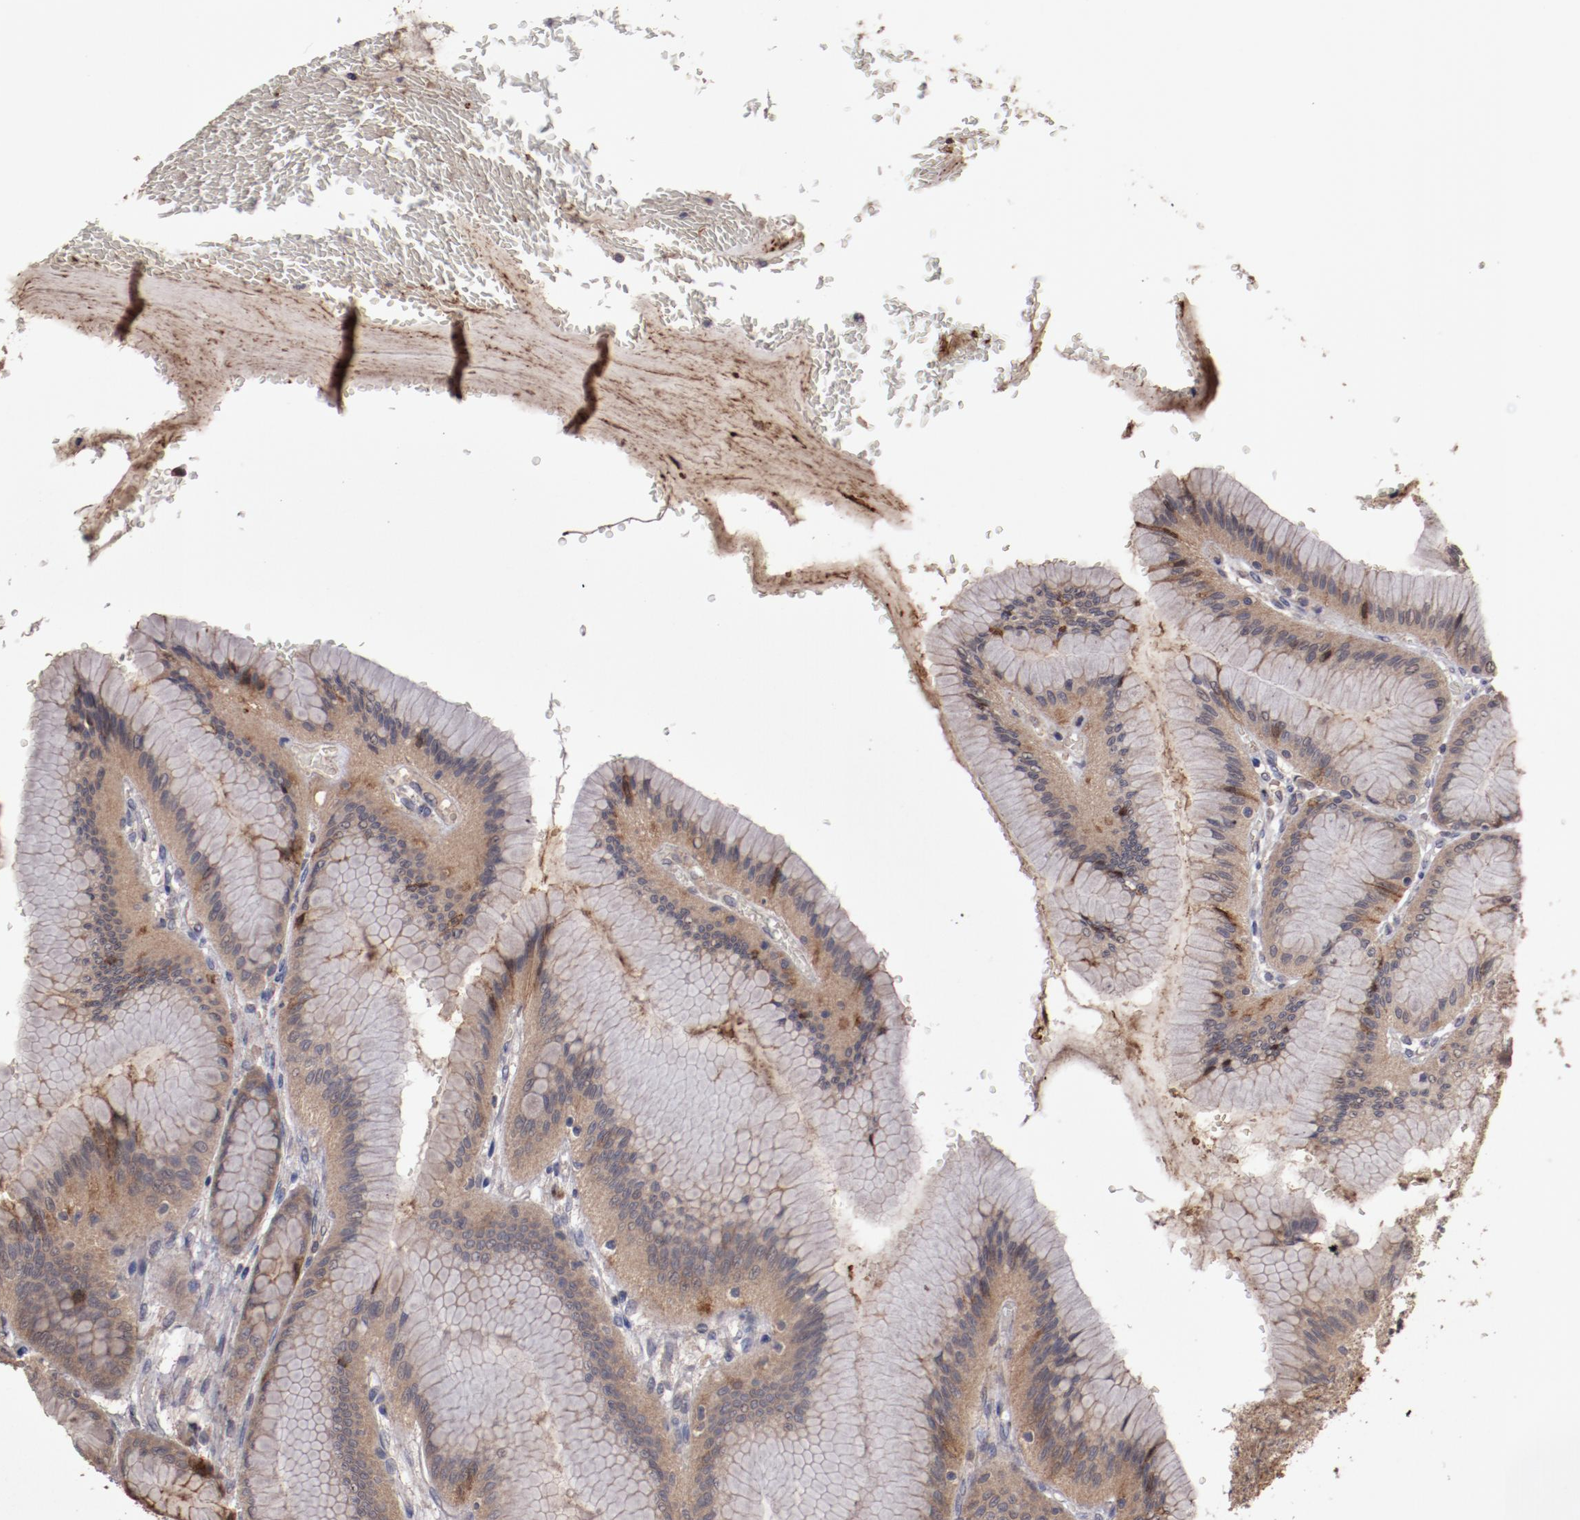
{"staining": {"intensity": "strong", "quantity": ">75%", "location": "cytoplasmic/membranous"}, "tissue": "stomach", "cell_type": "Glandular cells", "image_type": "normal", "snomed": [{"axis": "morphology", "description": "Normal tissue, NOS"}, {"axis": "morphology", "description": "Adenocarcinoma, NOS"}, {"axis": "topography", "description": "Stomach"}, {"axis": "topography", "description": "Stomach, lower"}], "caption": "Immunohistochemistry photomicrograph of normal human stomach stained for a protein (brown), which demonstrates high levels of strong cytoplasmic/membranous expression in approximately >75% of glandular cells.", "gene": "LRRC75B", "patient": {"sex": "female", "age": 65}}